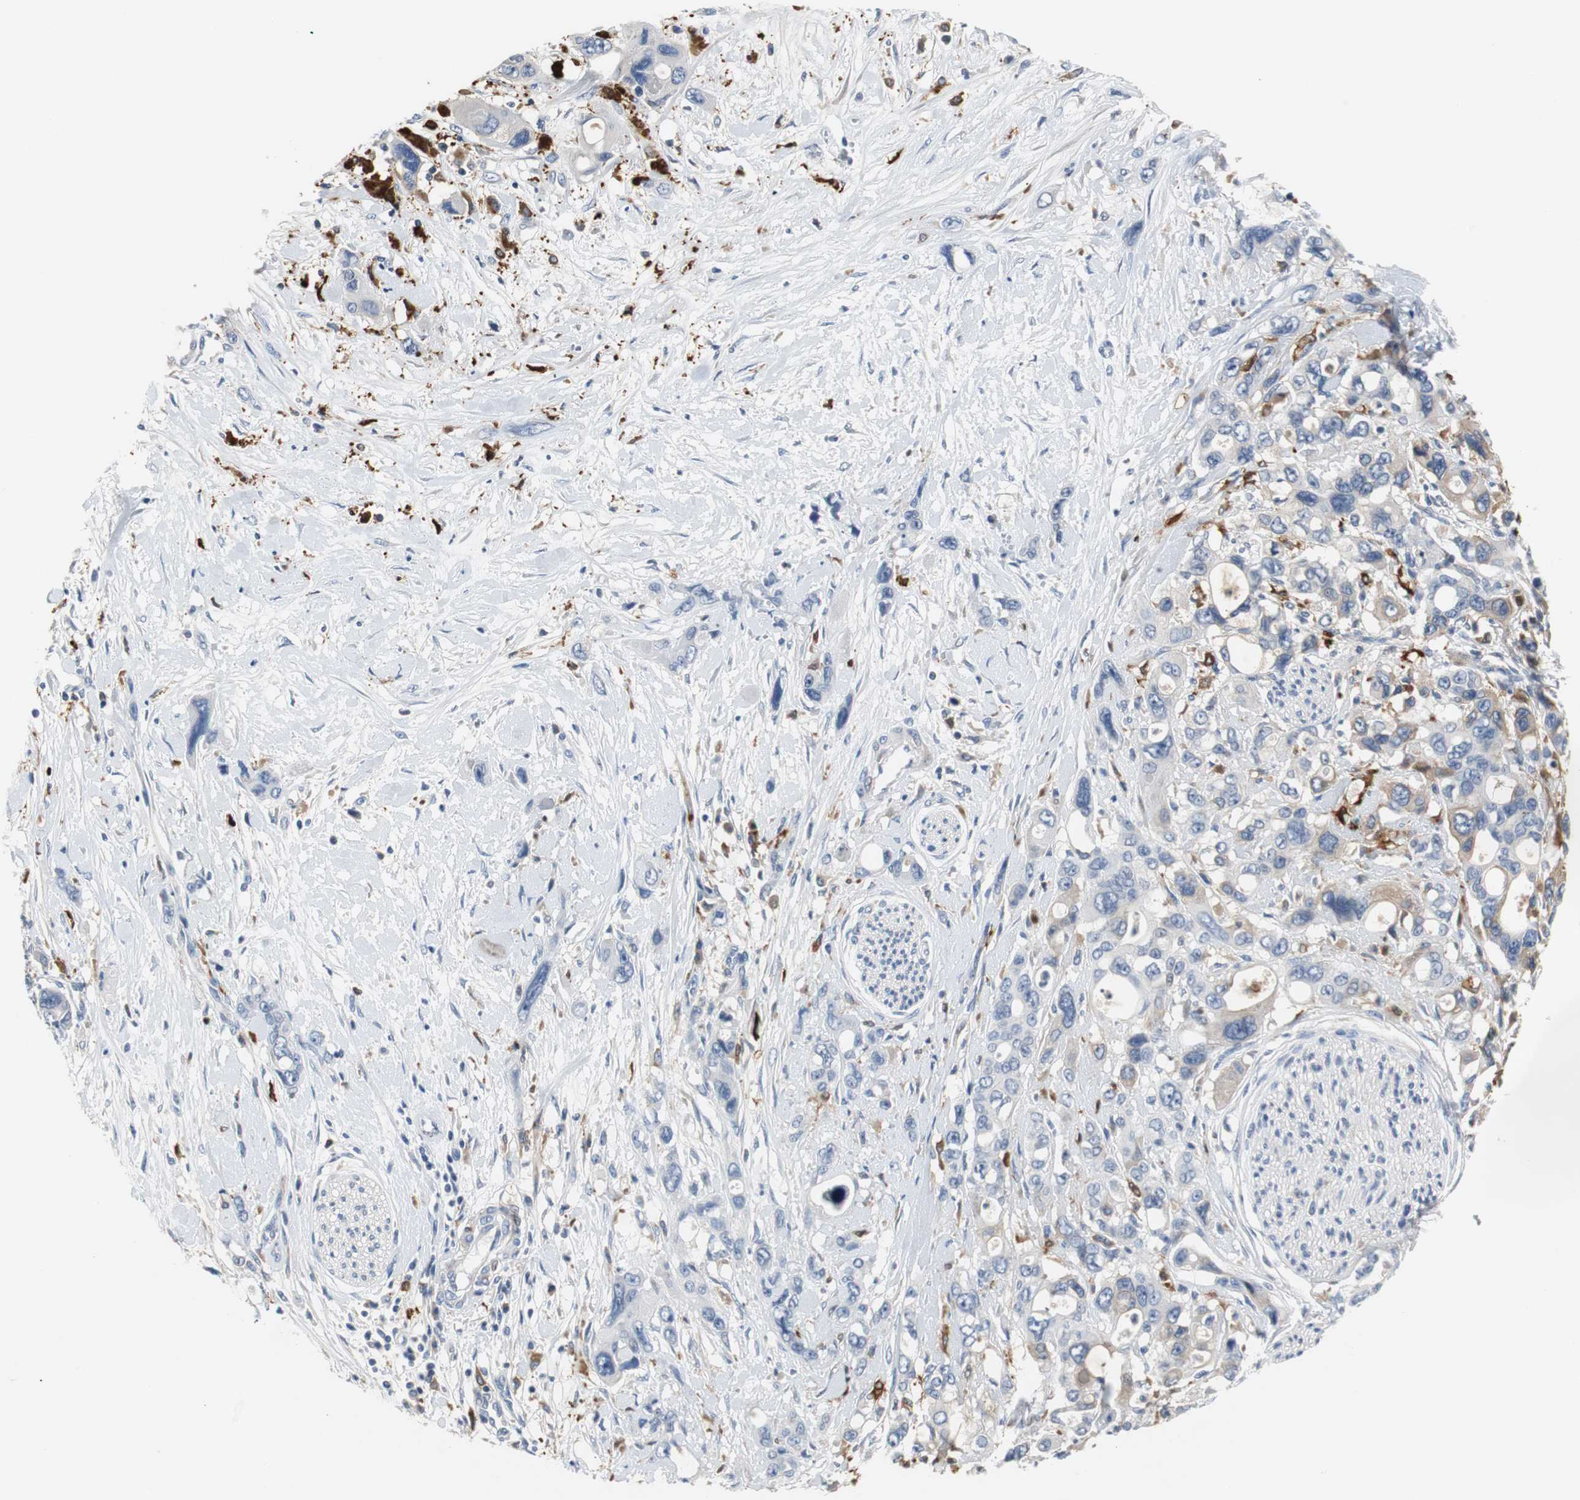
{"staining": {"intensity": "weak", "quantity": "<25%", "location": "cytoplasmic/membranous"}, "tissue": "pancreatic cancer", "cell_type": "Tumor cells", "image_type": "cancer", "snomed": [{"axis": "morphology", "description": "Adenocarcinoma, NOS"}, {"axis": "topography", "description": "Pancreas"}], "caption": "High power microscopy histopathology image of an IHC photomicrograph of pancreatic cancer (adenocarcinoma), revealing no significant staining in tumor cells.", "gene": "PI15", "patient": {"sex": "male", "age": 46}}